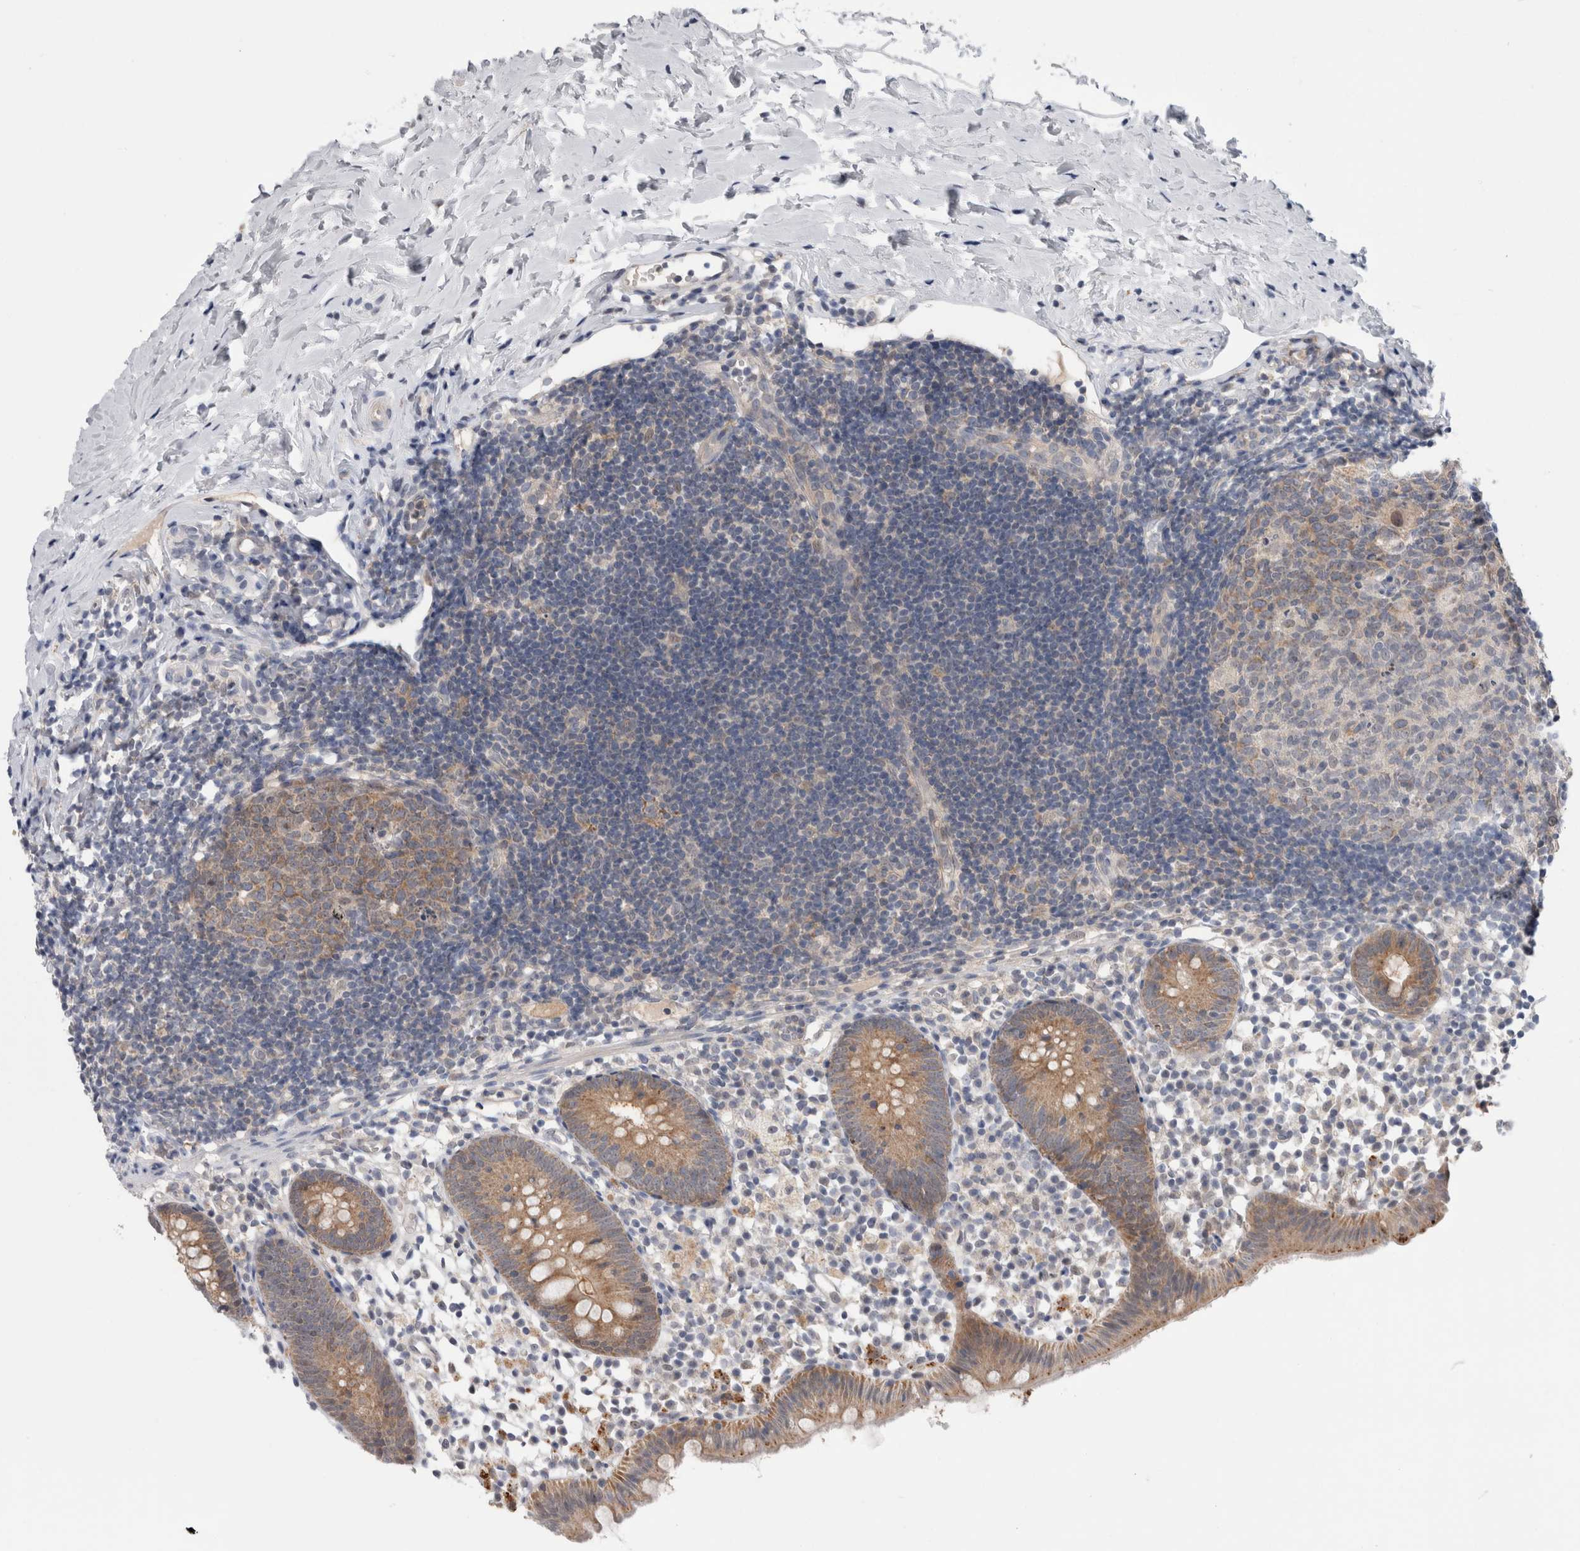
{"staining": {"intensity": "moderate", "quantity": ">75%", "location": "cytoplasmic/membranous"}, "tissue": "appendix", "cell_type": "Glandular cells", "image_type": "normal", "snomed": [{"axis": "morphology", "description": "Normal tissue, NOS"}, {"axis": "topography", "description": "Appendix"}], "caption": "Immunohistochemistry (DAB (3,3'-diaminobenzidine)) staining of benign human appendix exhibits moderate cytoplasmic/membranous protein staining in approximately >75% of glandular cells. (Stains: DAB (3,3'-diaminobenzidine) in brown, nuclei in blue, Microscopy: brightfield microscopy at high magnification).", "gene": "MRPL37", "patient": {"sex": "female", "age": 20}}